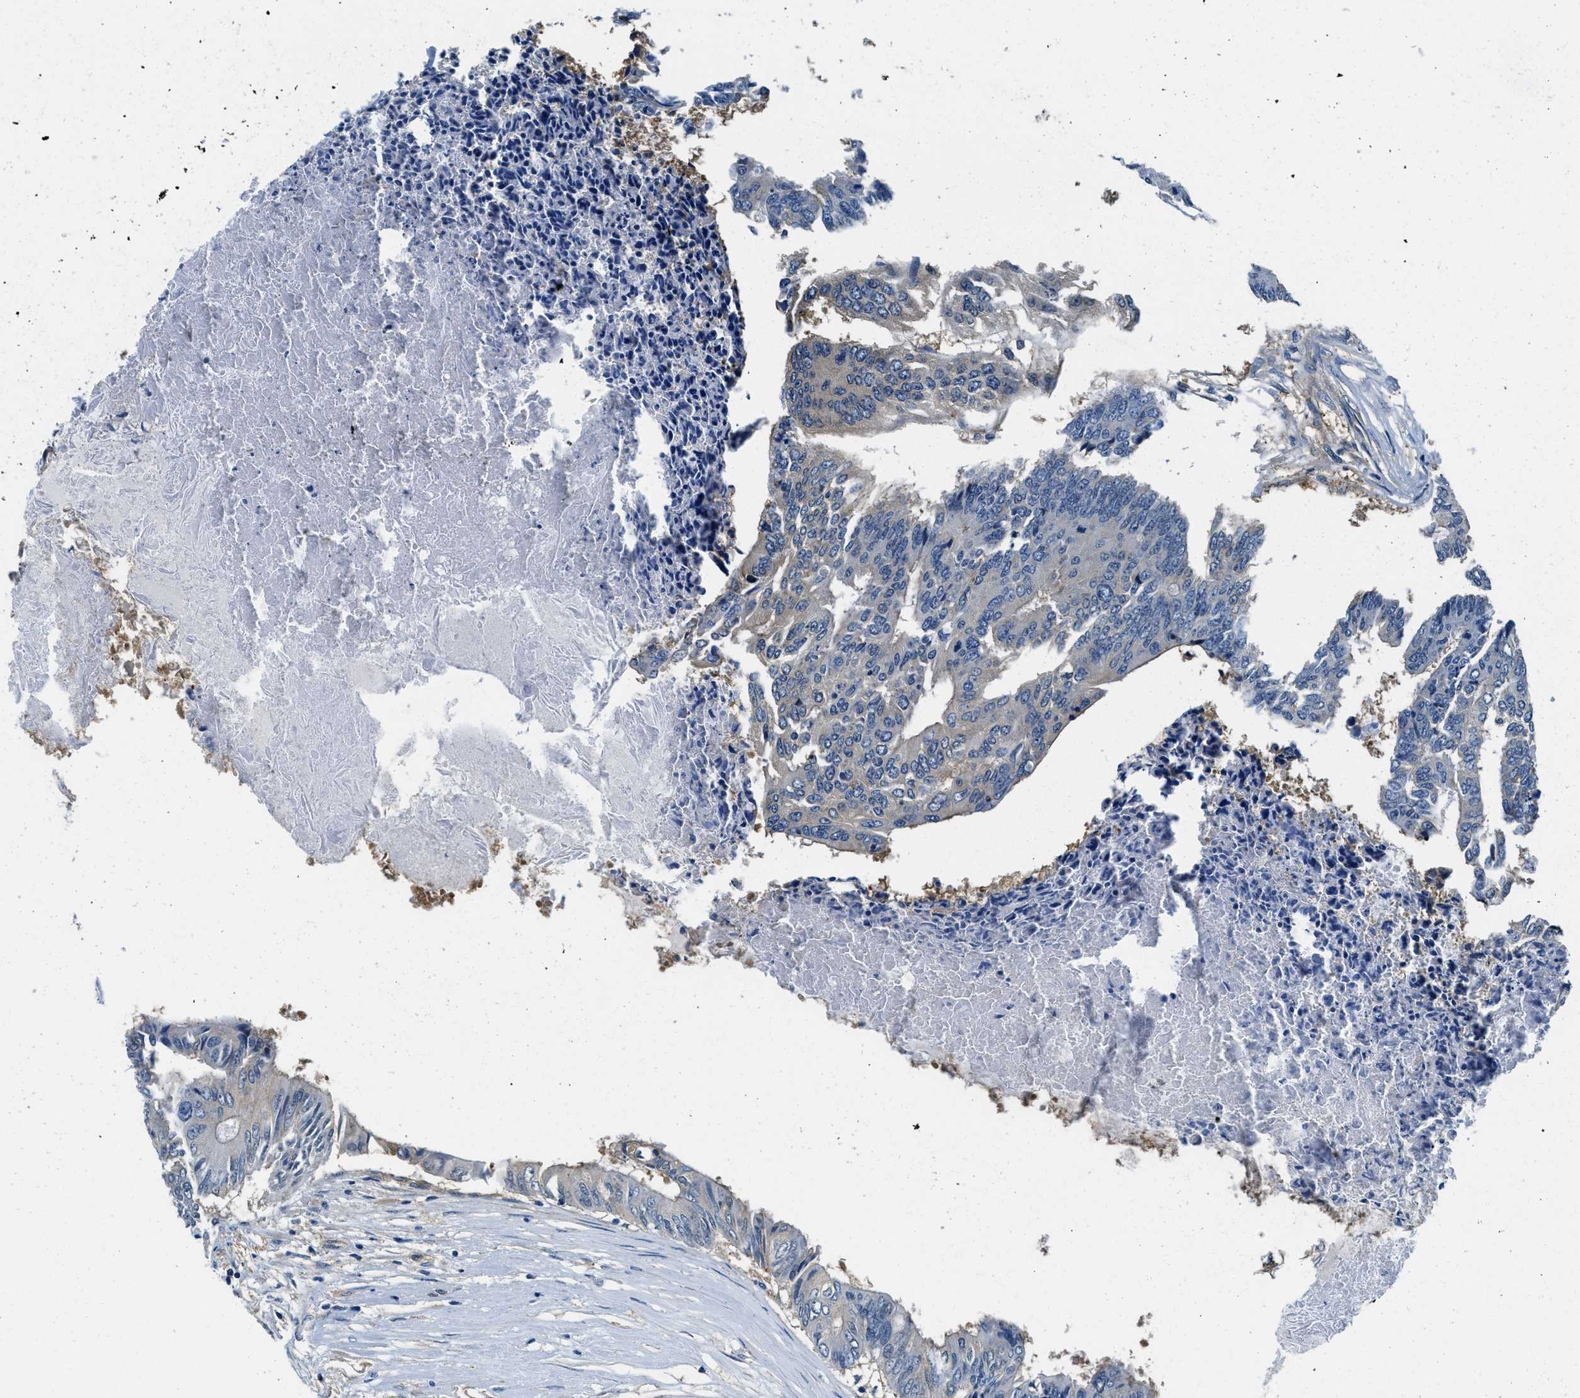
{"staining": {"intensity": "weak", "quantity": ">75%", "location": "cytoplasmic/membranous"}, "tissue": "colorectal cancer", "cell_type": "Tumor cells", "image_type": "cancer", "snomed": [{"axis": "morphology", "description": "Adenocarcinoma, NOS"}, {"axis": "topography", "description": "Rectum"}], "caption": "Immunohistochemical staining of colorectal cancer (adenocarcinoma) demonstrates weak cytoplasmic/membranous protein staining in approximately >75% of tumor cells.", "gene": "TWF1", "patient": {"sex": "male", "age": 63}}